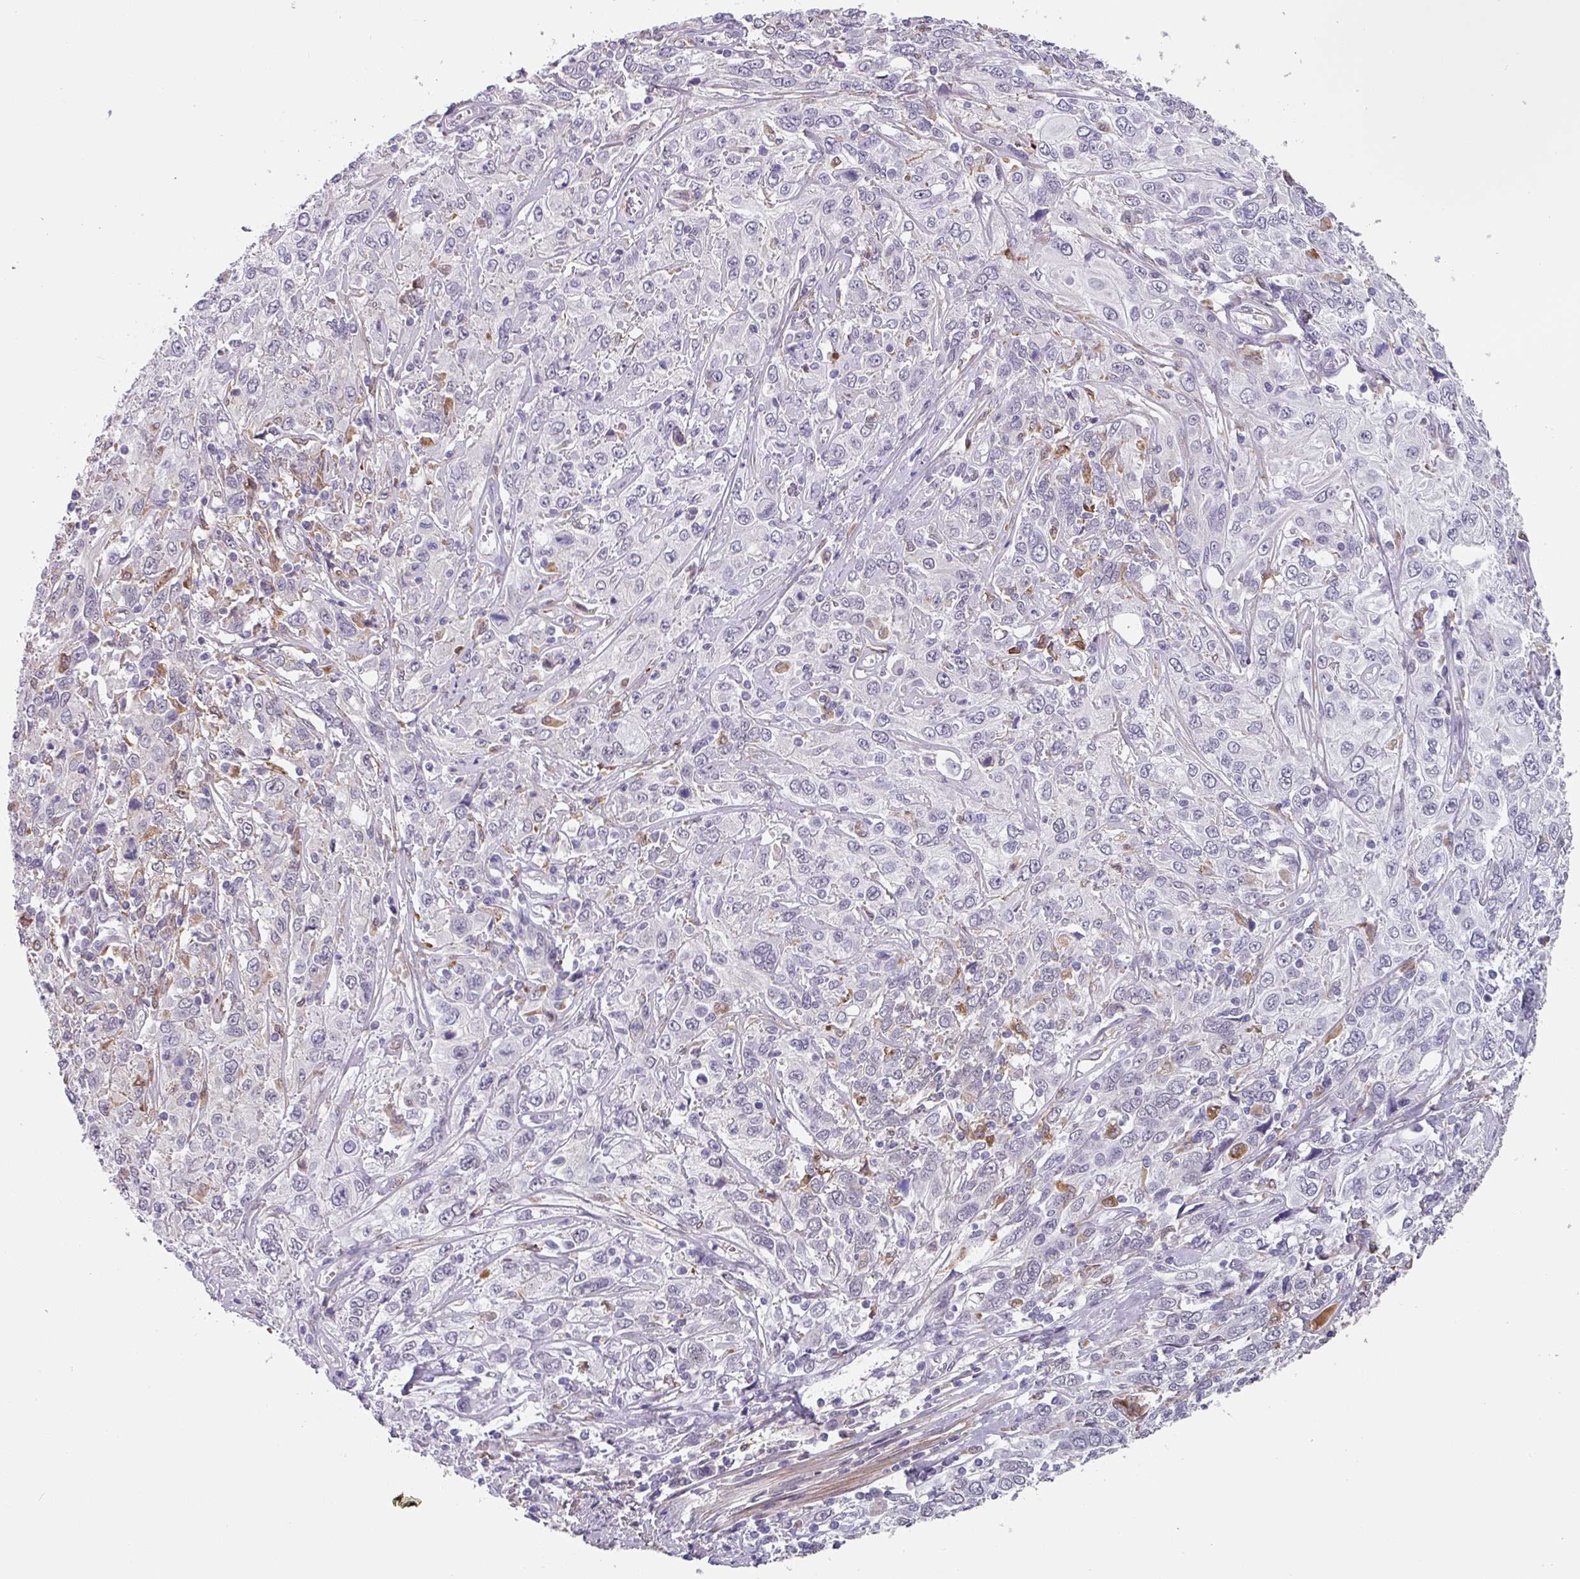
{"staining": {"intensity": "negative", "quantity": "none", "location": "none"}, "tissue": "cervical cancer", "cell_type": "Tumor cells", "image_type": "cancer", "snomed": [{"axis": "morphology", "description": "Squamous cell carcinoma, NOS"}, {"axis": "topography", "description": "Cervix"}], "caption": "Immunohistochemistry (IHC) histopathology image of neoplastic tissue: cervical cancer (squamous cell carcinoma) stained with DAB (3,3'-diaminobenzidine) shows no significant protein staining in tumor cells.", "gene": "C1QB", "patient": {"sex": "female", "age": 46}}